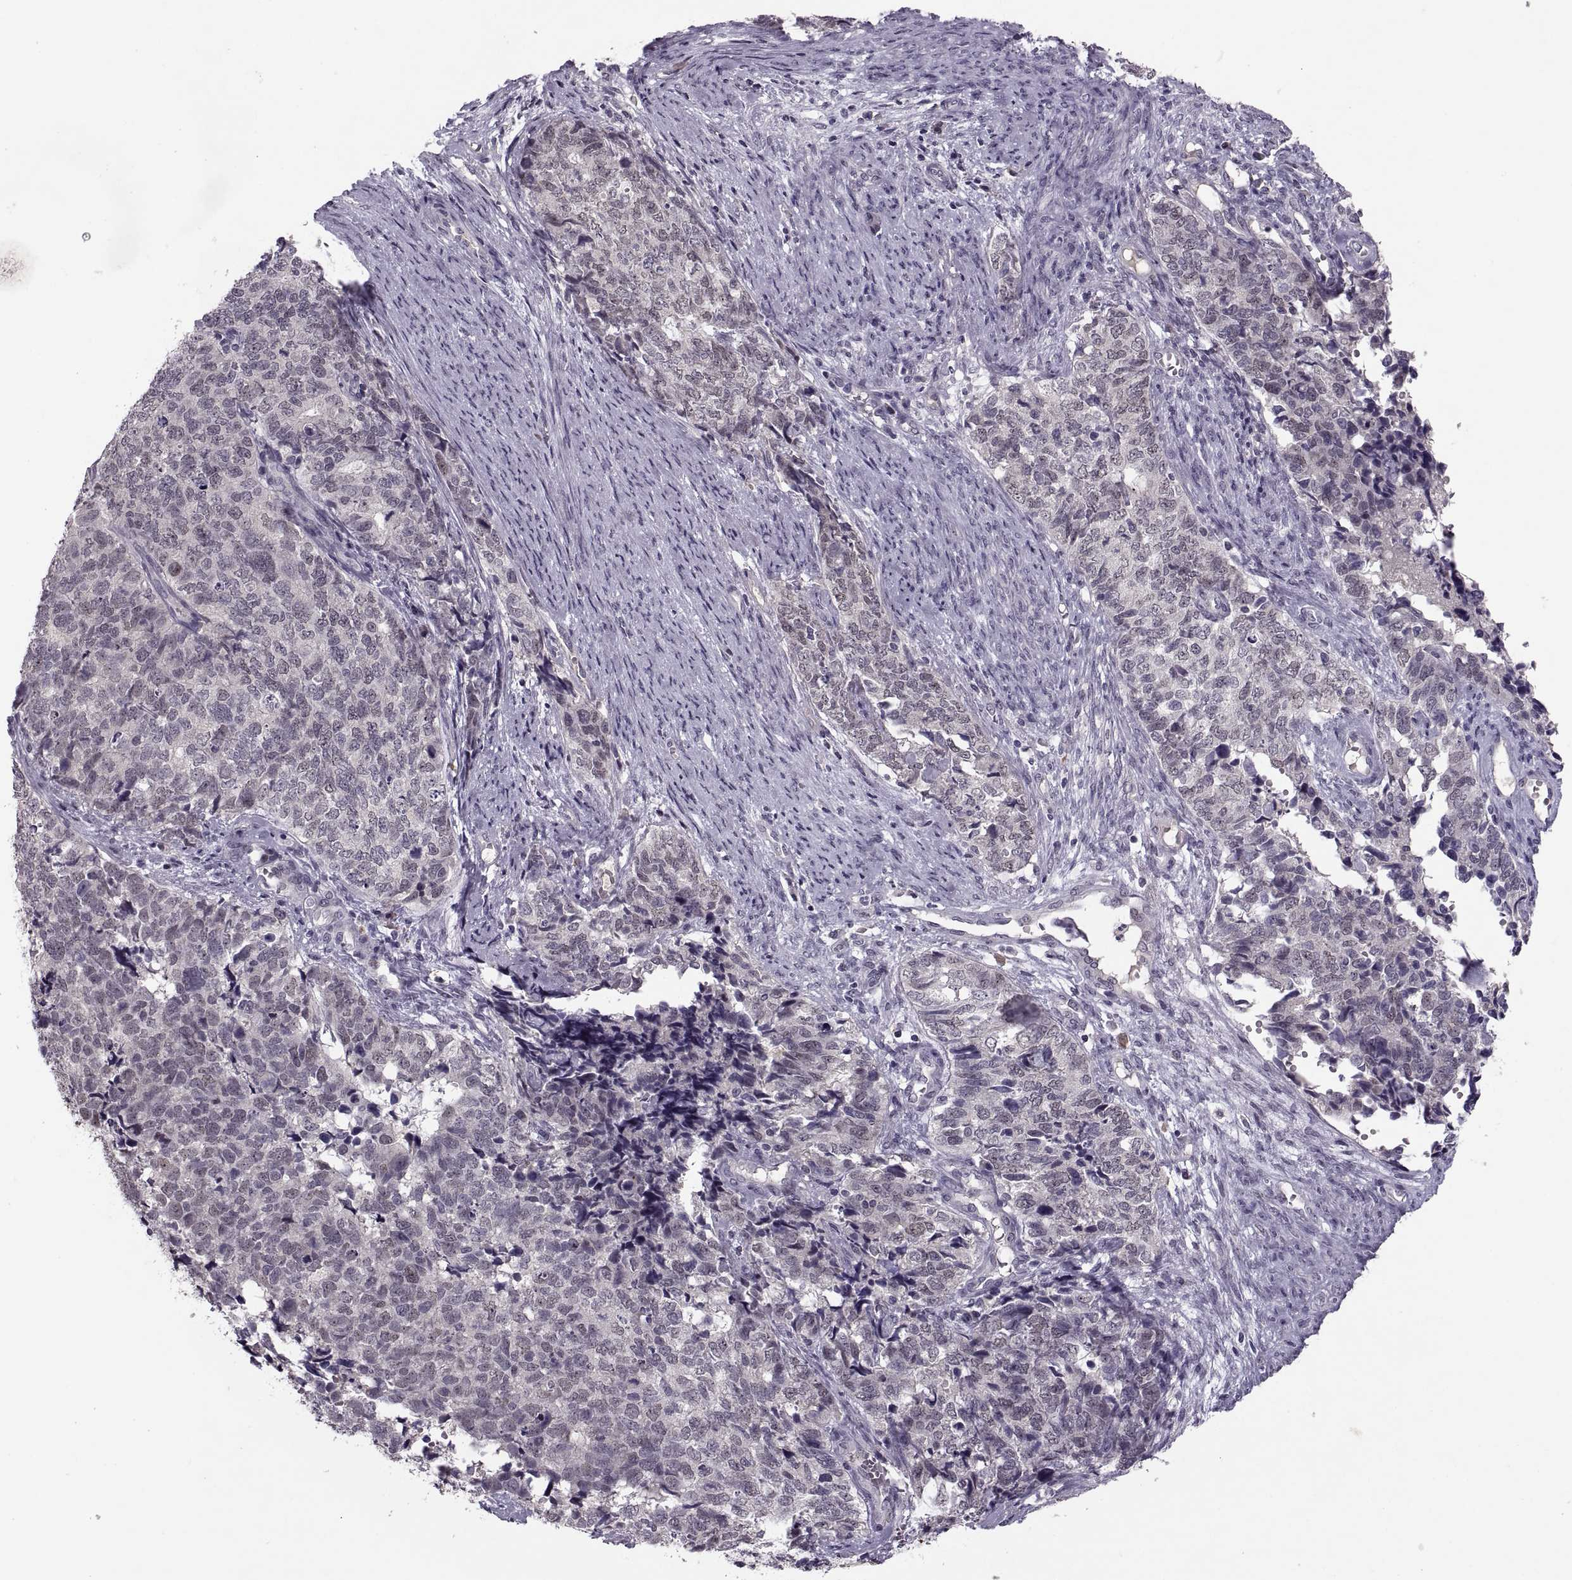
{"staining": {"intensity": "negative", "quantity": "none", "location": "none"}, "tissue": "cervical cancer", "cell_type": "Tumor cells", "image_type": "cancer", "snomed": [{"axis": "morphology", "description": "Squamous cell carcinoma, NOS"}, {"axis": "topography", "description": "Cervix"}], "caption": "IHC histopathology image of squamous cell carcinoma (cervical) stained for a protein (brown), which demonstrates no expression in tumor cells.", "gene": "CACNA1F", "patient": {"sex": "female", "age": 63}}